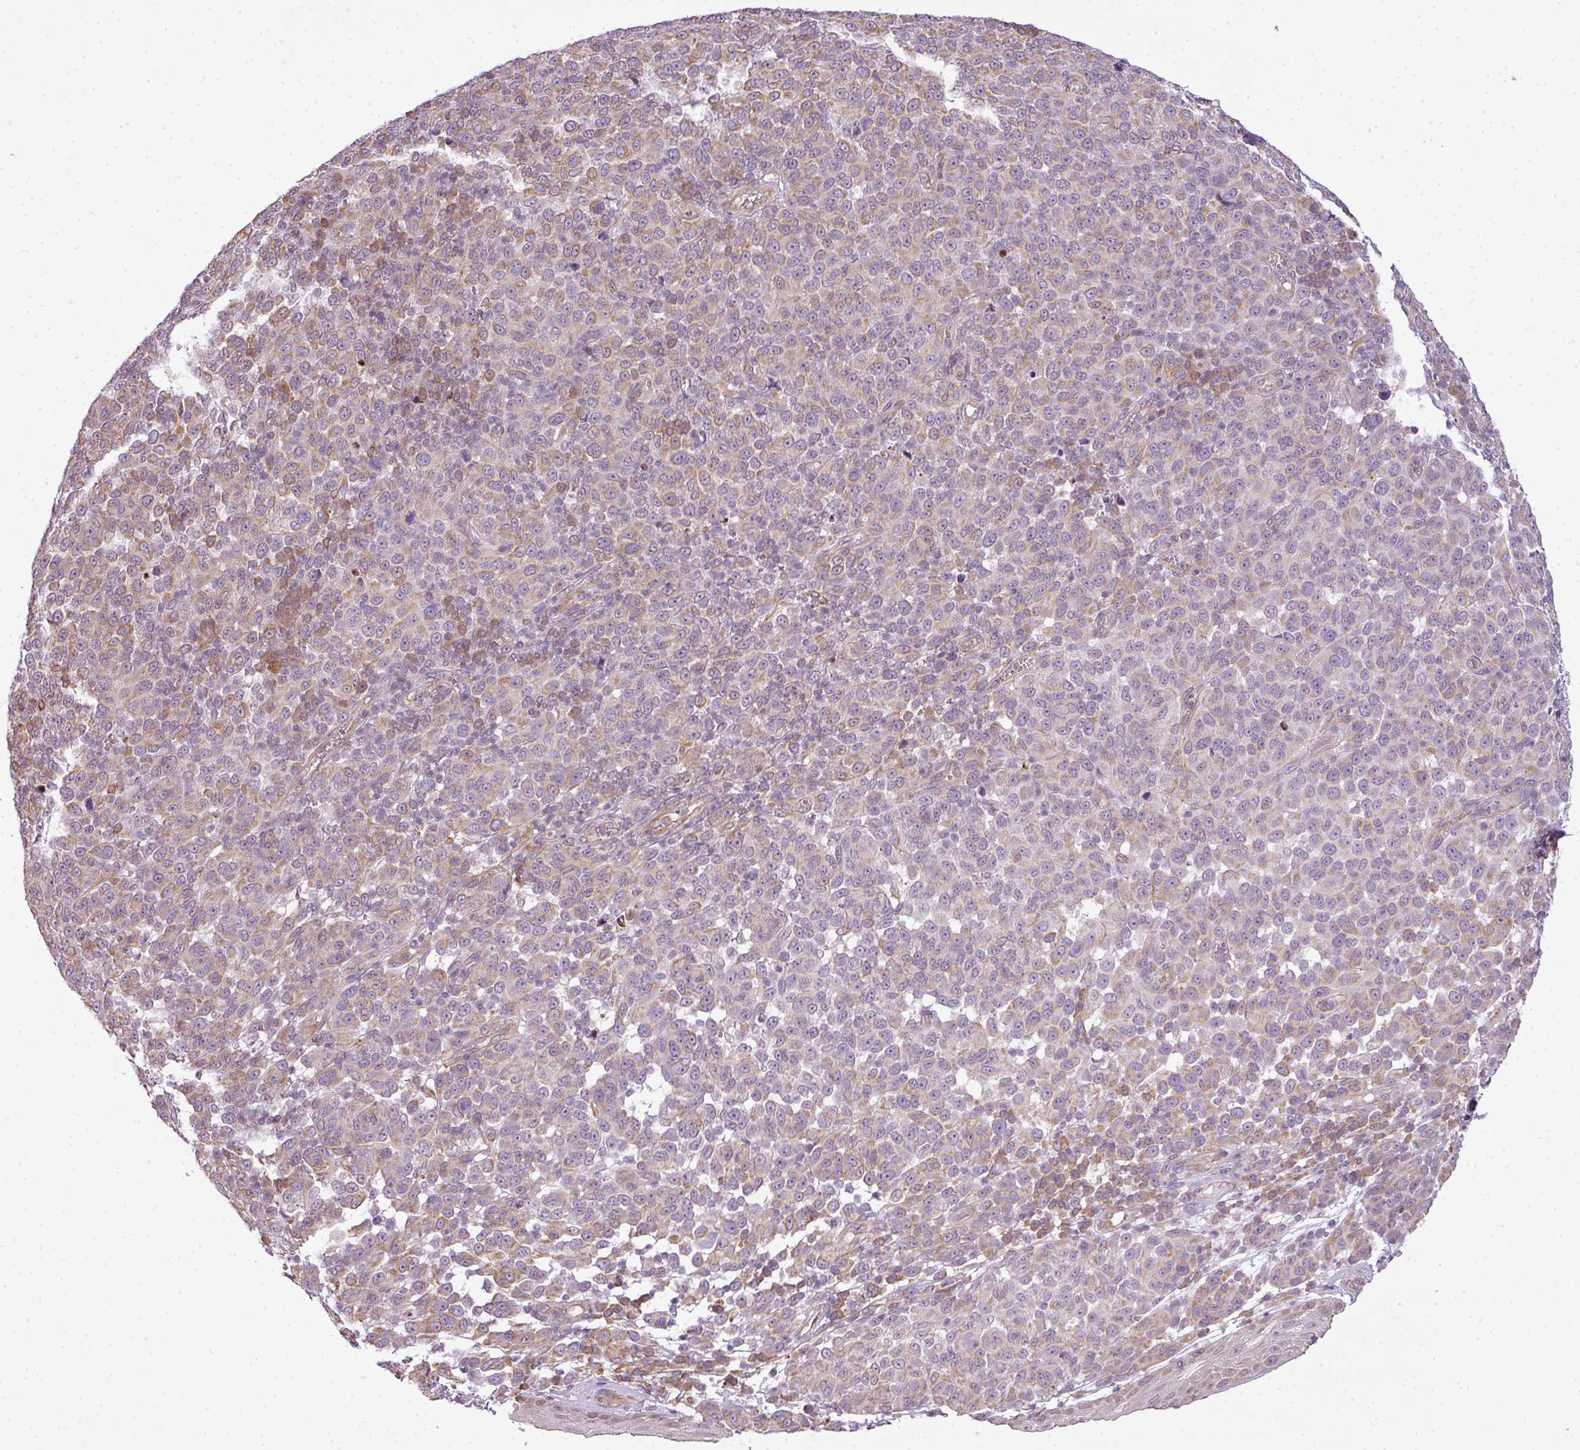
{"staining": {"intensity": "weak", "quantity": "<25%", "location": "cytoplasmic/membranous"}, "tissue": "melanoma", "cell_type": "Tumor cells", "image_type": "cancer", "snomed": [{"axis": "morphology", "description": "Malignant melanoma, NOS"}, {"axis": "topography", "description": "Skin"}], "caption": "Immunohistochemistry of melanoma exhibits no staining in tumor cells.", "gene": "COX18", "patient": {"sex": "male", "age": 49}}